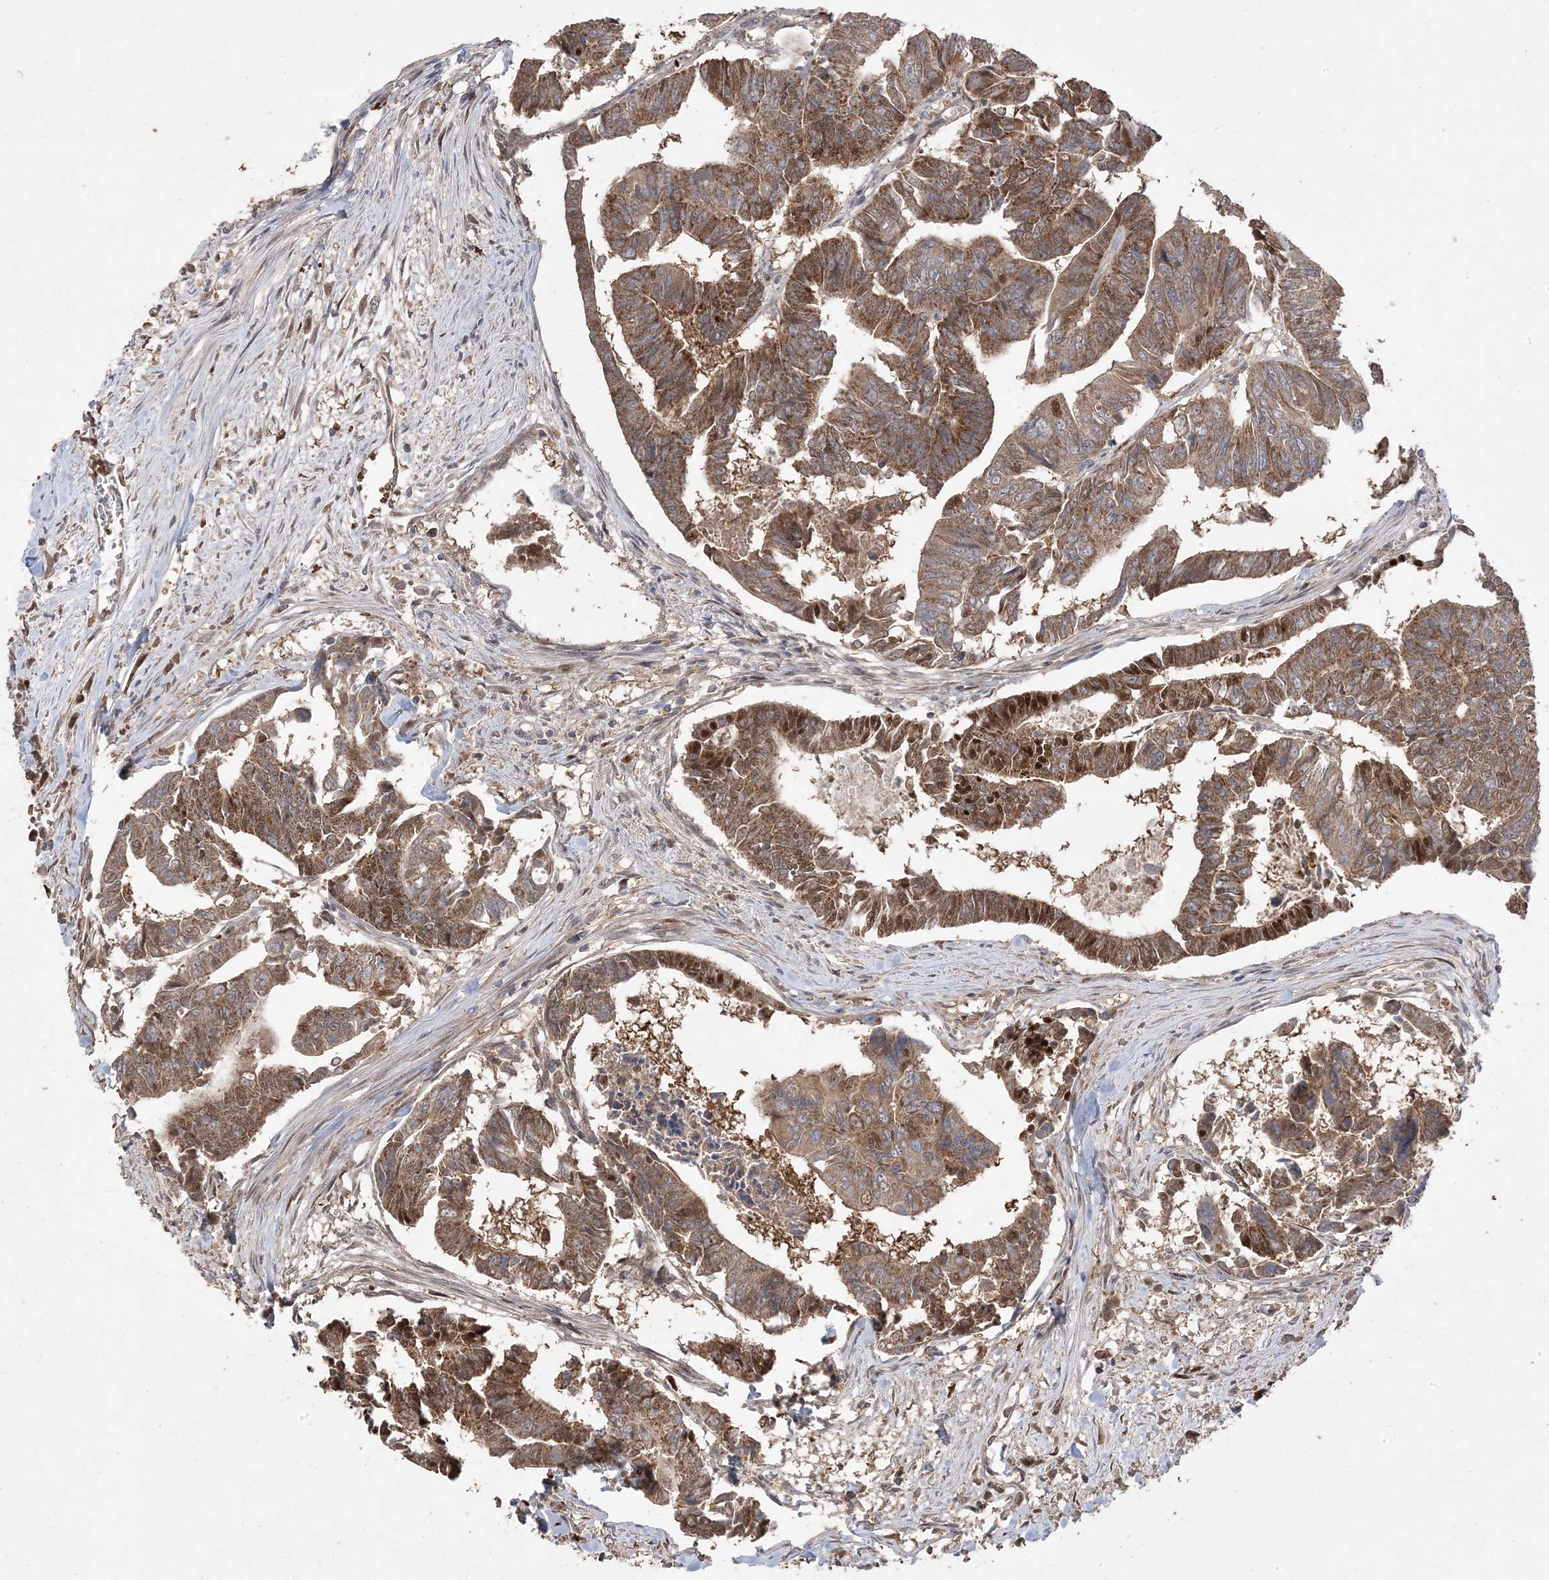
{"staining": {"intensity": "moderate", "quantity": ">75%", "location": "cytoplasmic/membranous"}, "tissue": "colorectal cancer", "cell_type": "Tumor cells", "image_type": "cancer", "snomed": [{"axis": "morphology", "description": "Adenocarcinoma, NOS"}, {"axis": "topography", "description": "Rectum"}], "caption": "DAB (3,3'-diaminobenzidine) immunohistochemical staining of human colorectal cancer (adenocarcinoma) reveals moderate cytoplasmic/membranous protein positivity in approximately >75% of tumor cells.", "gene": "PPOX", "patient": {"sex": "female", "age": 65}}